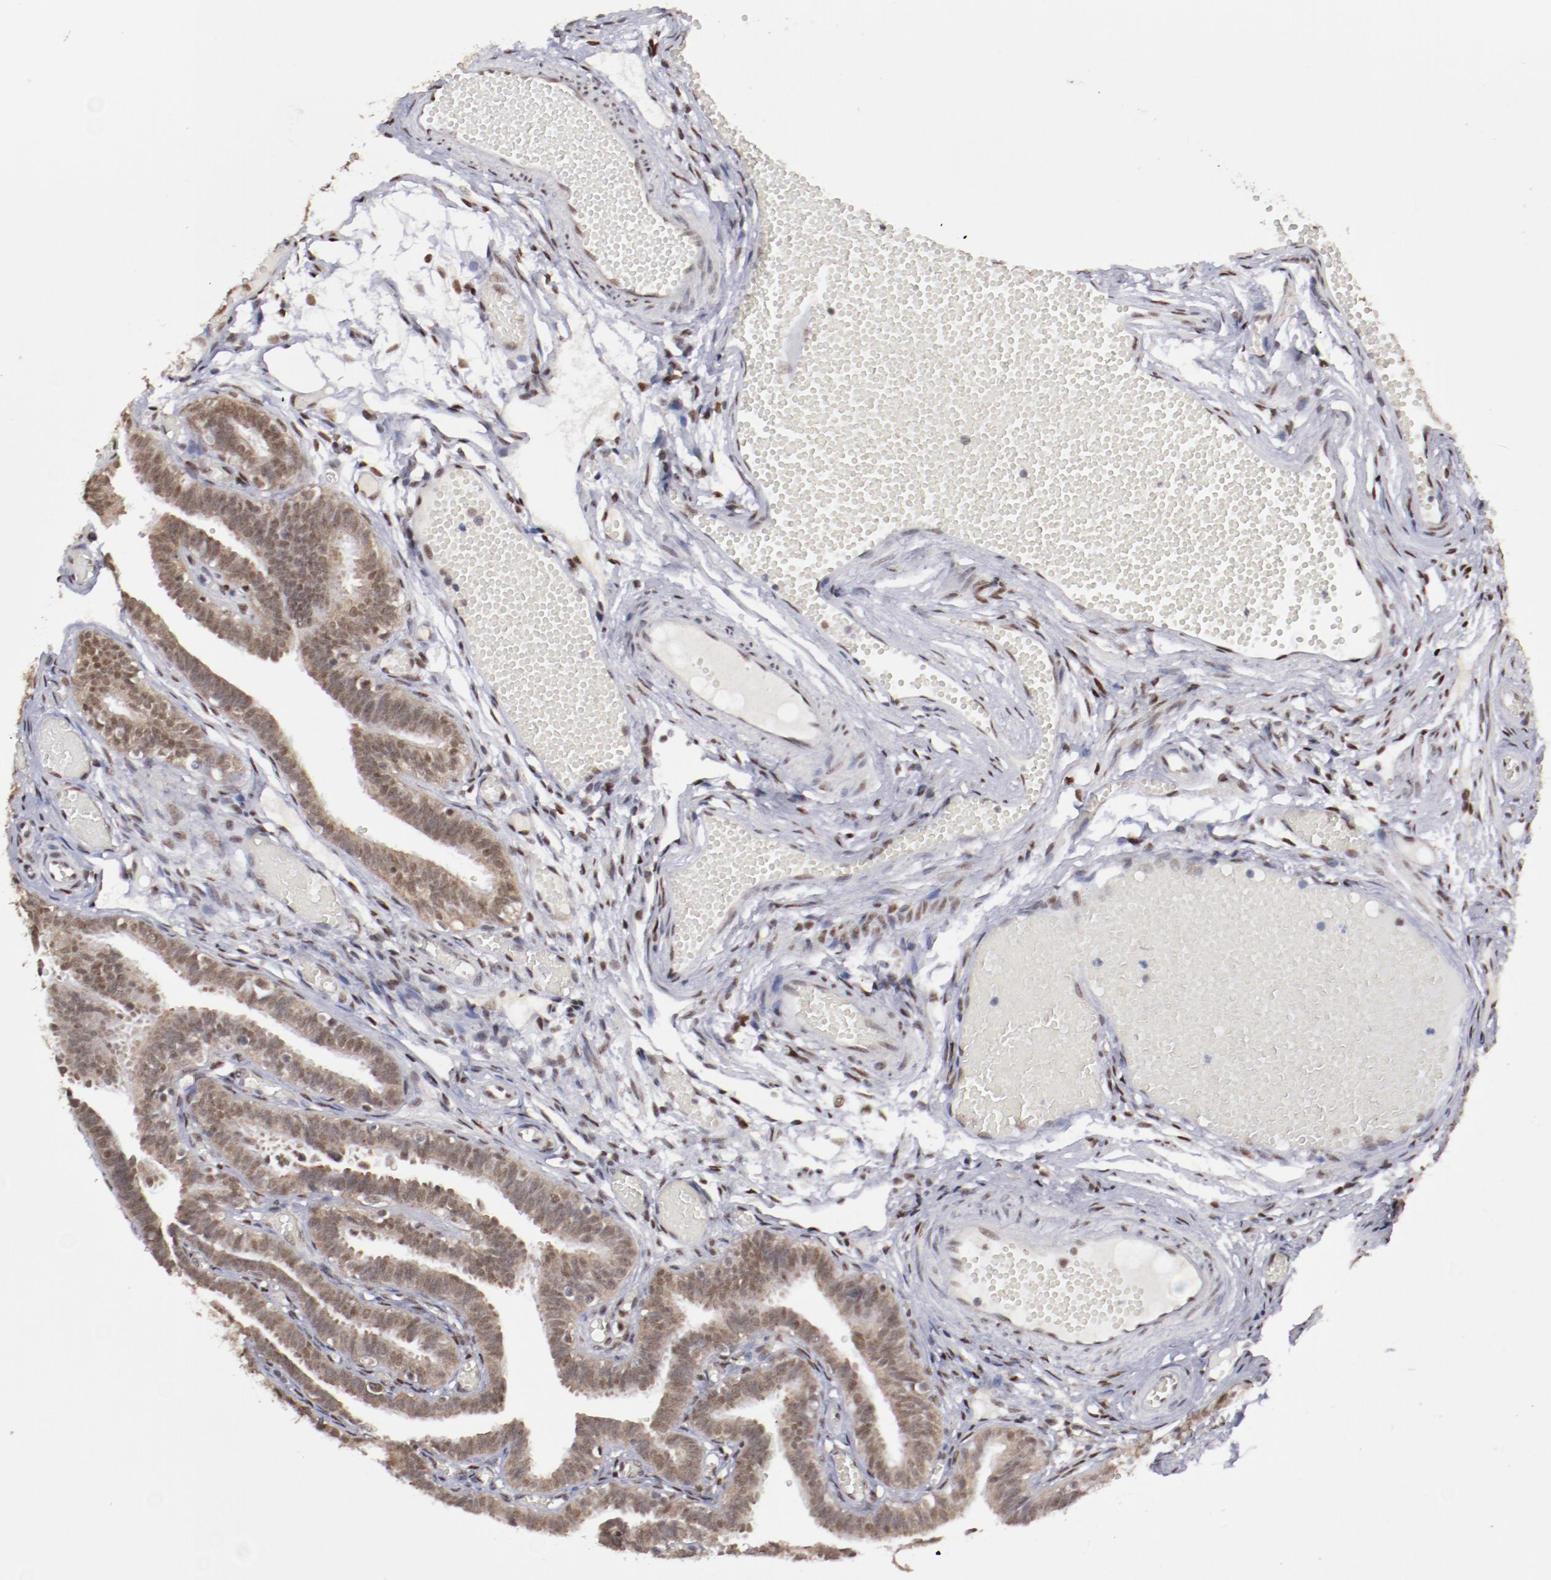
{"staining": {"intensity": "moderate", "quantity": ">75%", "location": "cytoplasmic/membranous,nuclear"}, "tissue": "fallopian tube", "cell_type": "Glandular cells", "image_type": "normal", "snomed": [{"axis": "morphology", "description": "Normal tissue, NOS"}, {"axis": "topography", "description": "Fallopian tube"}], "caption": "A histopathology image of human fallopian tube stained for a protein exhibits moderate cytoplasmic/membranous,nuclear brown staining in glandular cells.", "gene": "ARNT", "patient": {"sex": "female", "age": 29}}